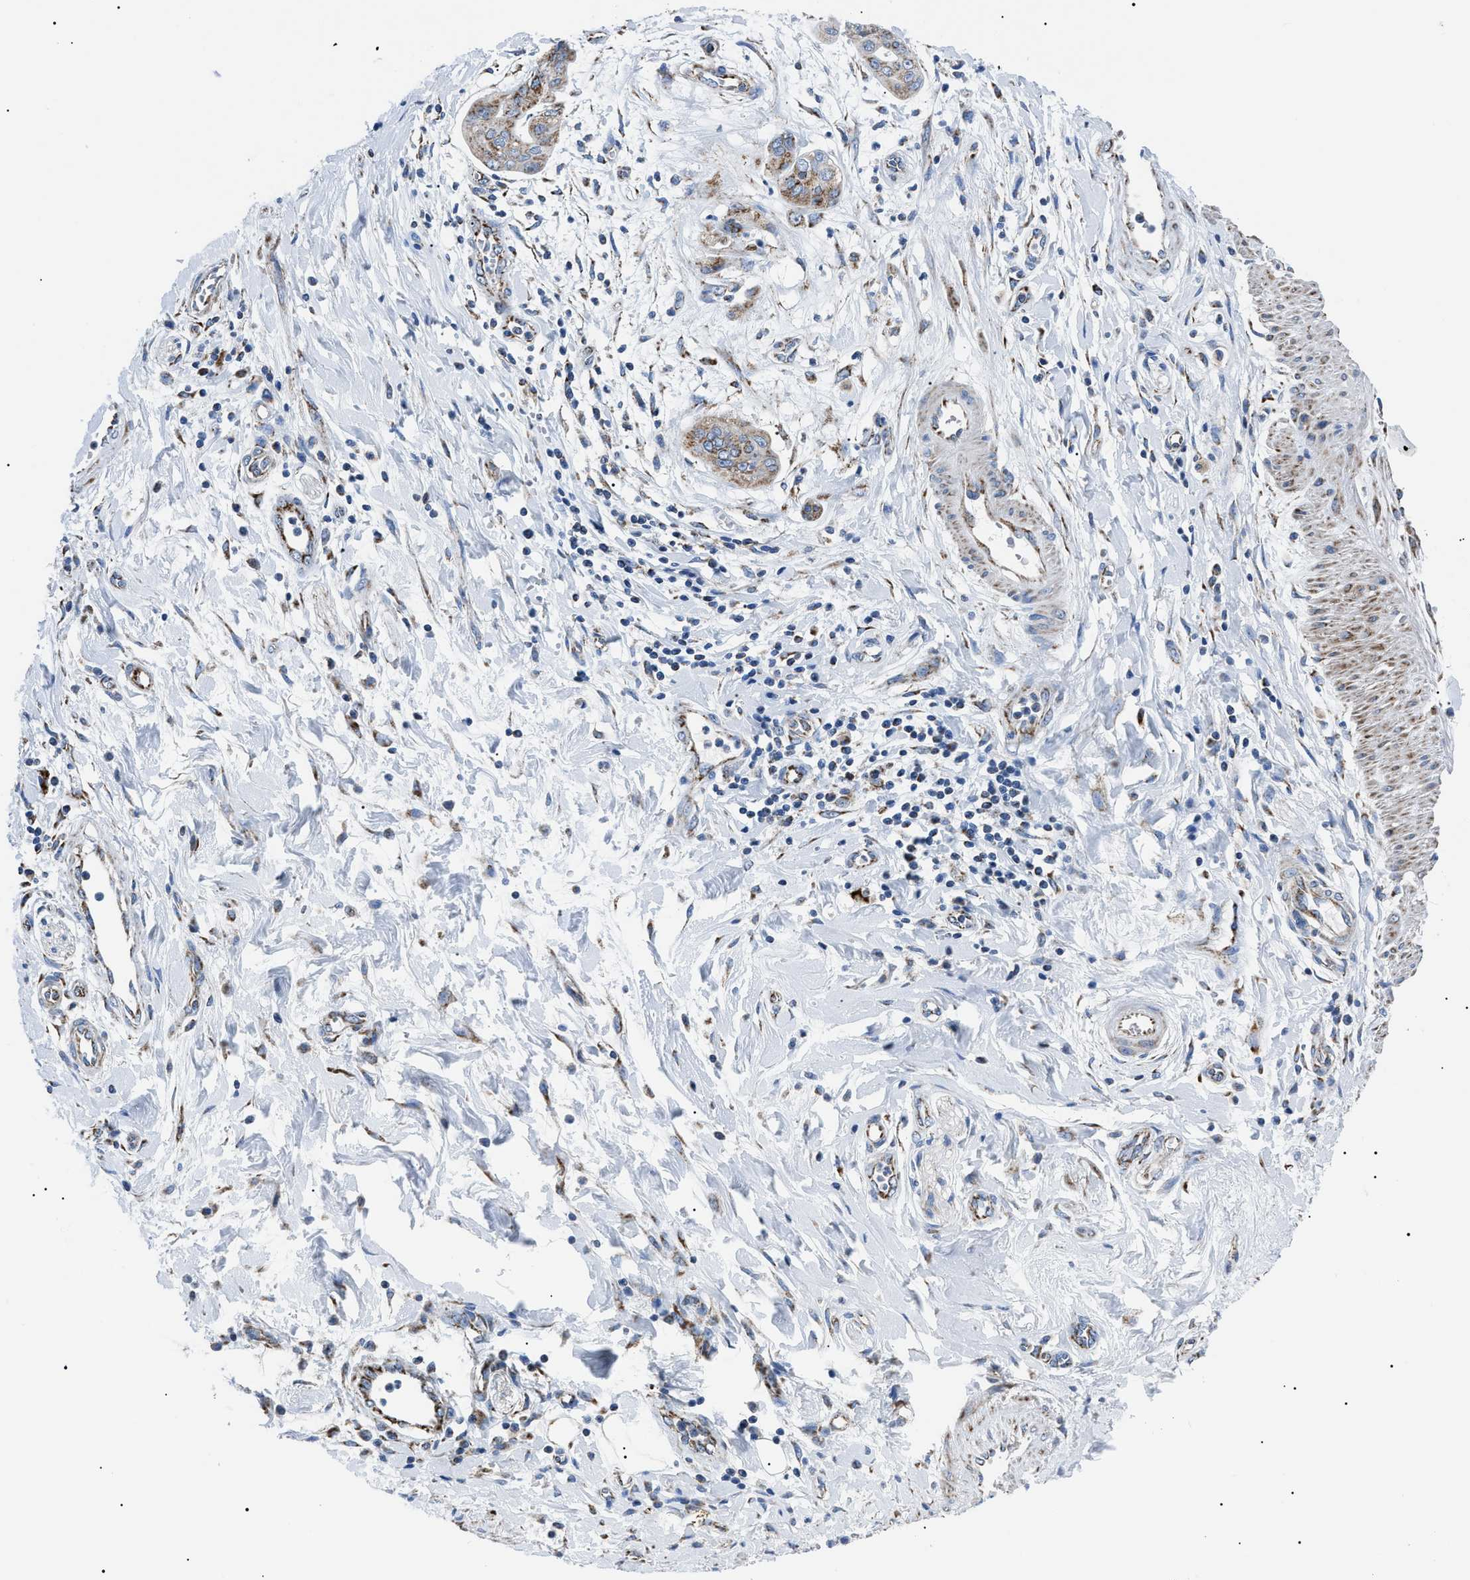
{"staining": {"intensity": "moderate", "quantity": ">75%", "location": "cytoplasmic/membranous"}, "tissue": "pancreatic cancer", "cell_type": "Tumor cells", "image_type": "cancer", "snomed": [{"axis": "morphology", "description": "Adenocarcinoma, NOS"}, {"axis": "topography", "description": "Pancreas"}], "caption": "Pancreatic cancer (adenocarcinoma) stained with a brown dye shows moderate cytoplasmic/membranous positive staining in approximately >75% of tumor cells.", "gene": "PHB2", "patient": {"sex": "female", "age": 75}}